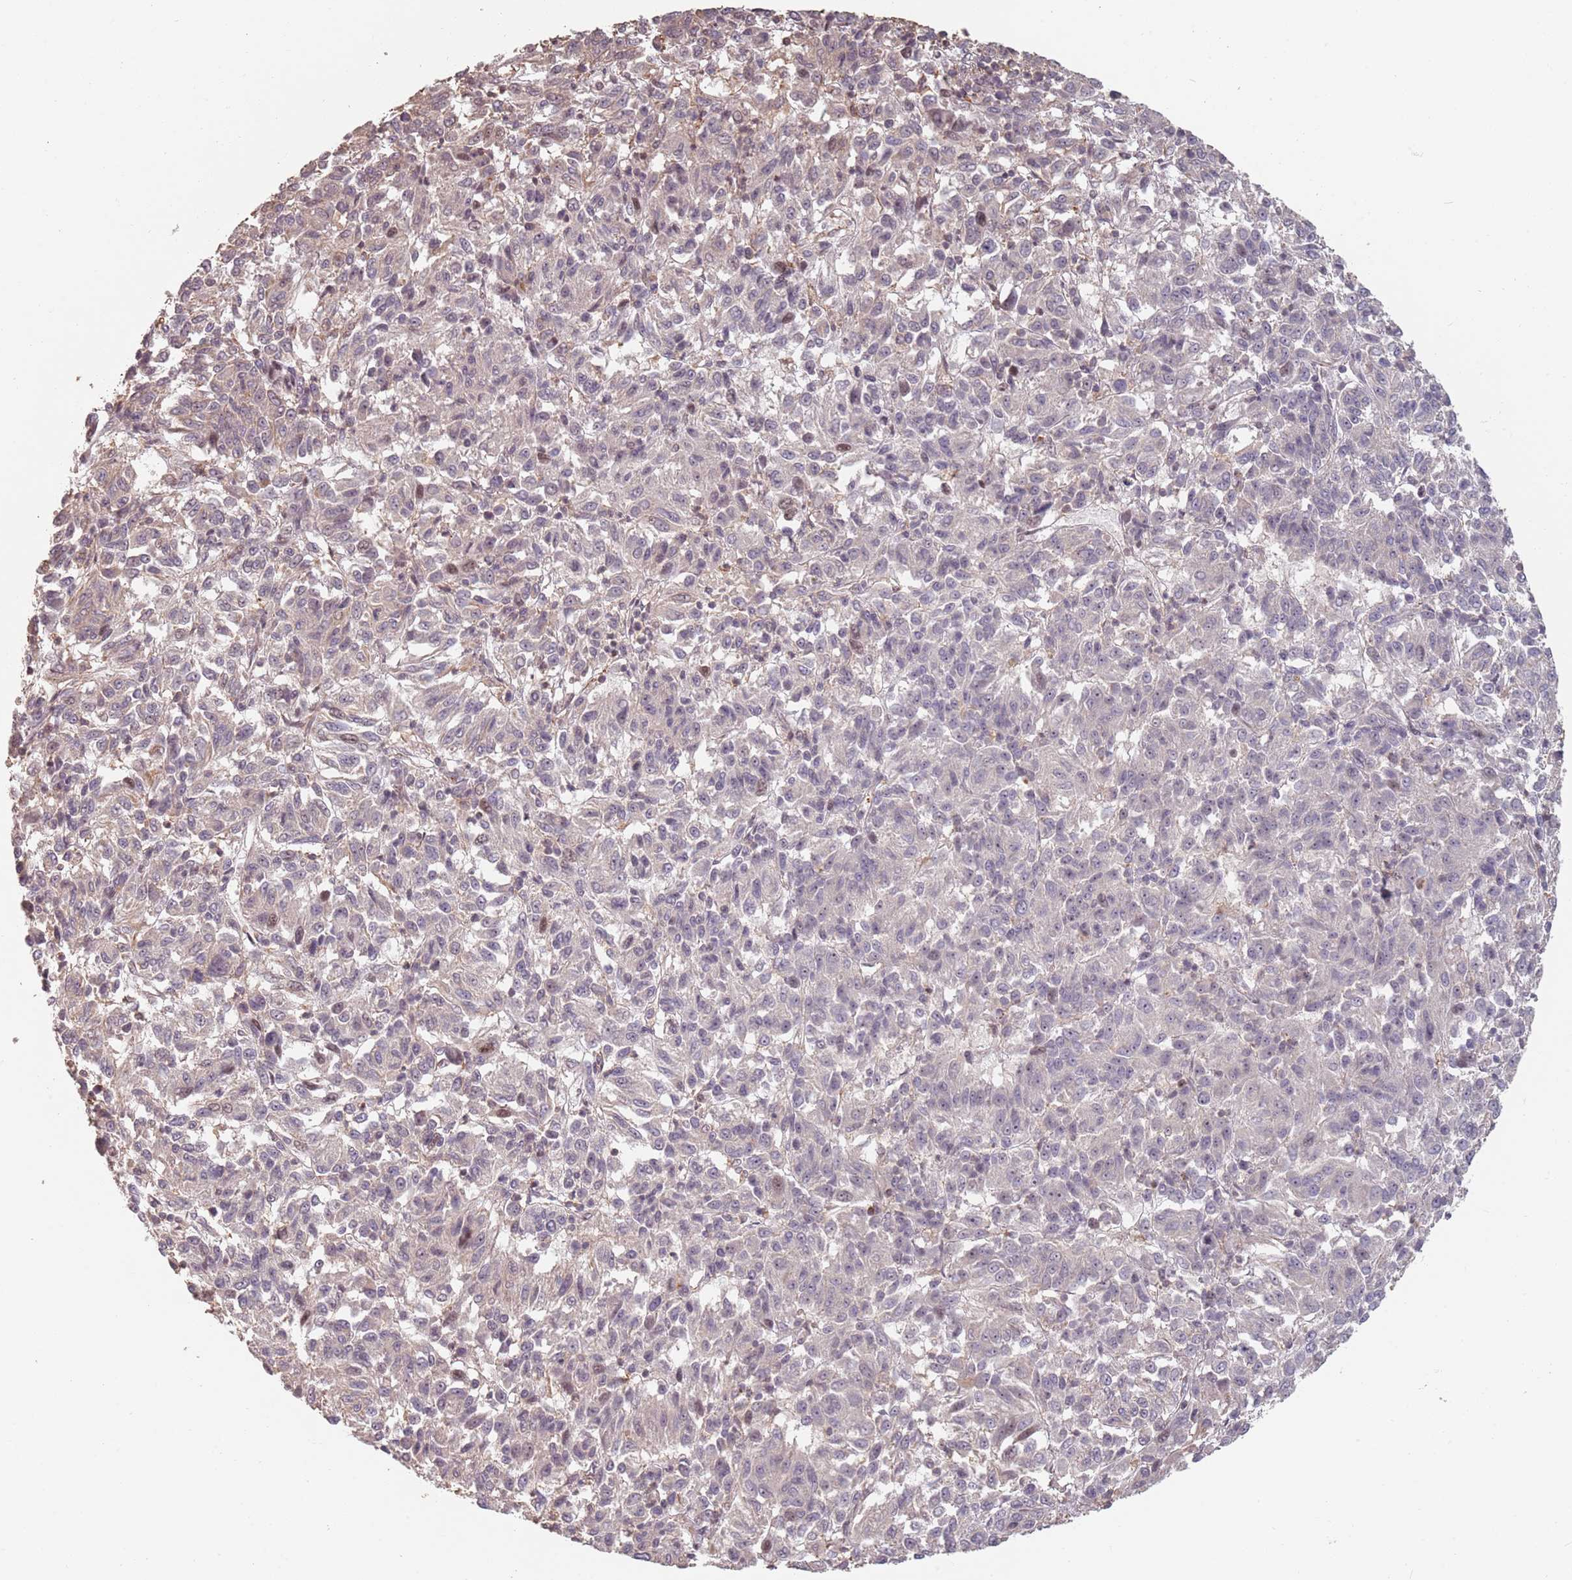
{"staining": {"intensity": "negative", "quantity": "none", "location": "none"}, "tissue": "melanoma", "cell_type": "Tumor cells", "image_type": "cancer", "snomed": [{"axis": "morphology", "description": "Malignant melanoma, Metastatic site"}, {"axis": "topography", "description": "Lung"}], "caption": "This is a photomicrograph of immunohistochemistry (IHC) staining of melanoma, which shows no staining in tumor cells.", "gene": "ADTRP", "patient": {"sex": "male", "age": 64}}